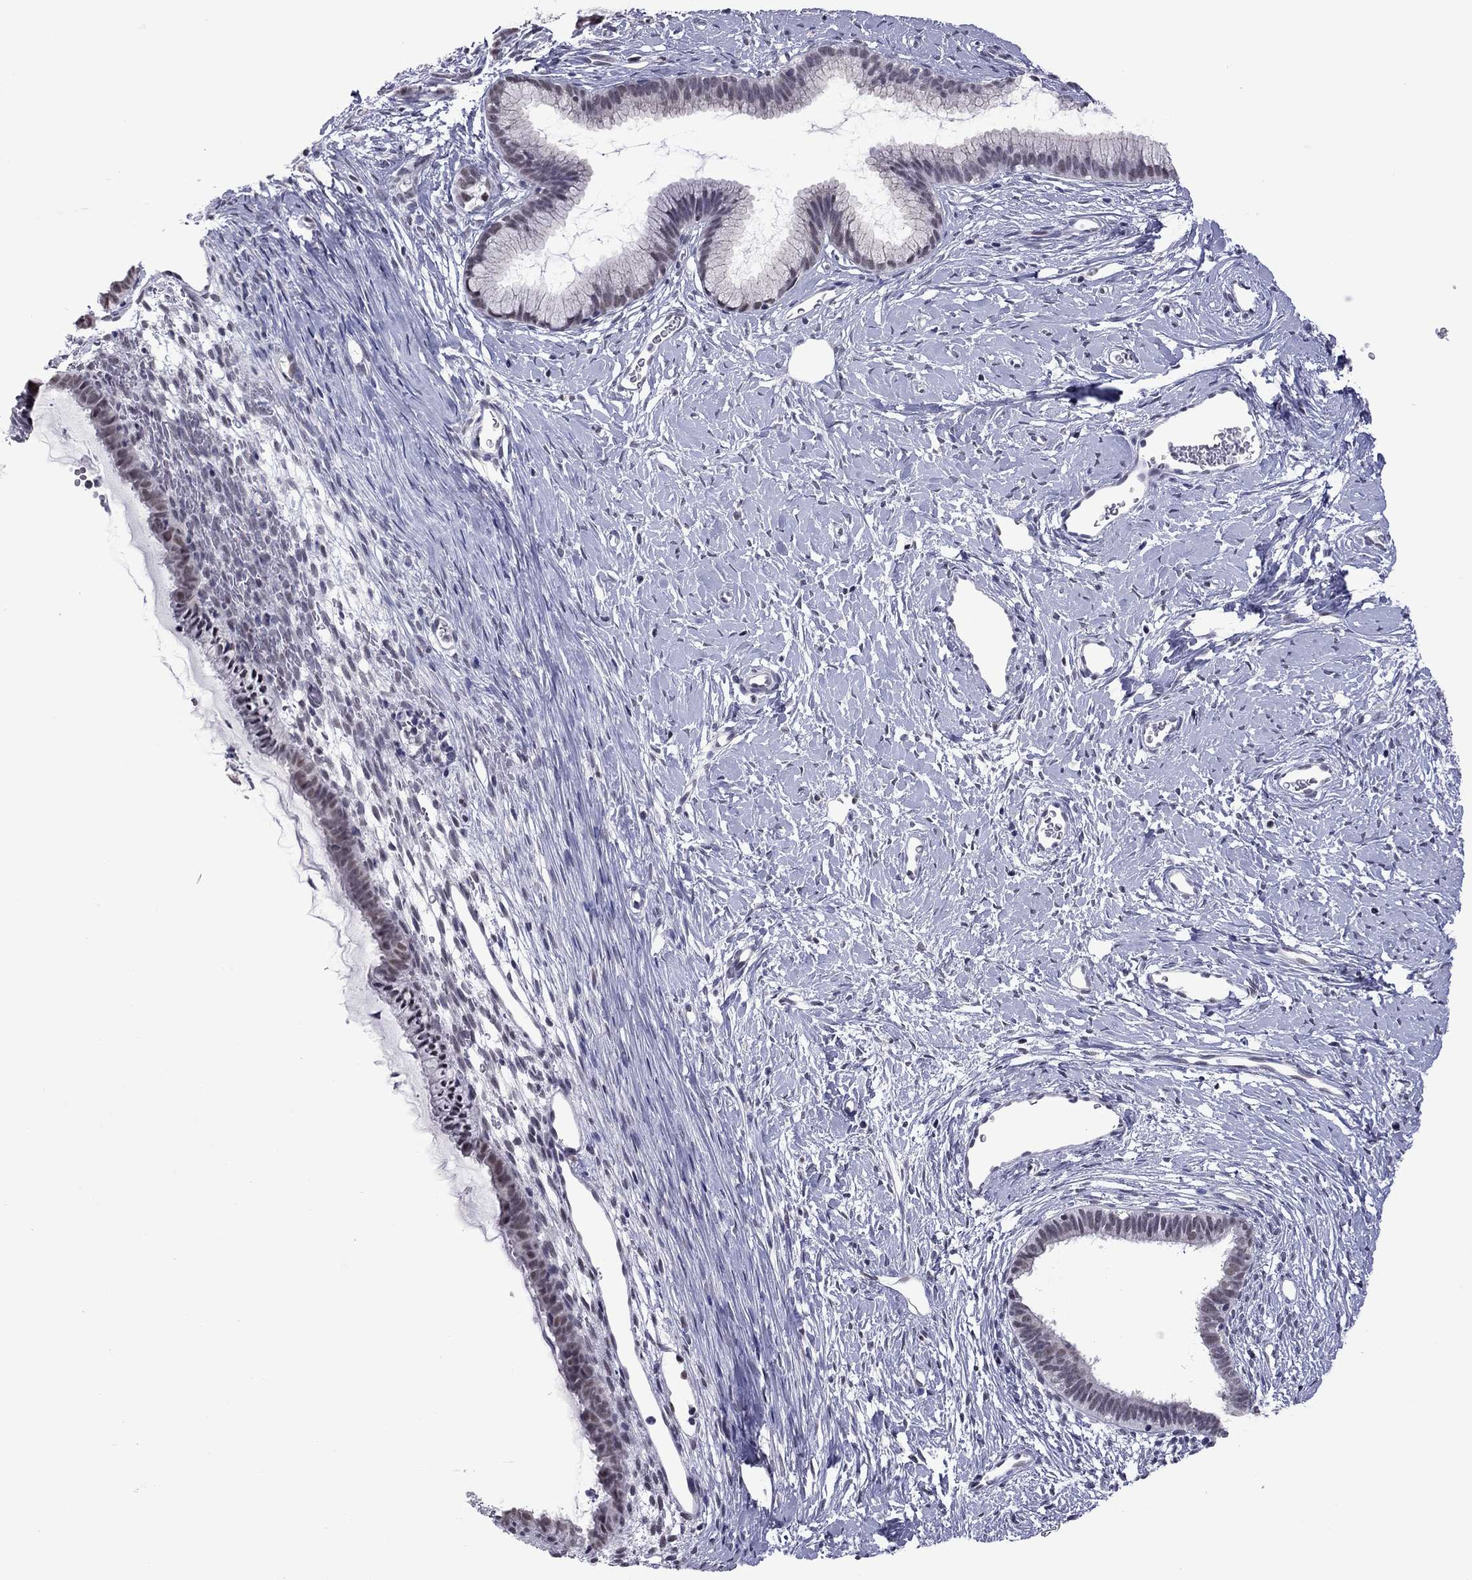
{"staining": {"intensity": "negative", "quantity": "none", "location": "none"}, "tissue": "cervix", "cell_type": "Glandular cells", "image_type": "normal", "snomed": [{"axis": "morphology", "description": "Normal tissue, NOS"}, {"axis": "topography", "description": "Cervix"}], "caption": "High power microscopy micrograph of an immunohistochemistry (IHC) image of benign cervix, revealing no significant expression in glandular cells.", "gene": "PPP1R3A", "patient": {"sex": "female", "age": 40}}